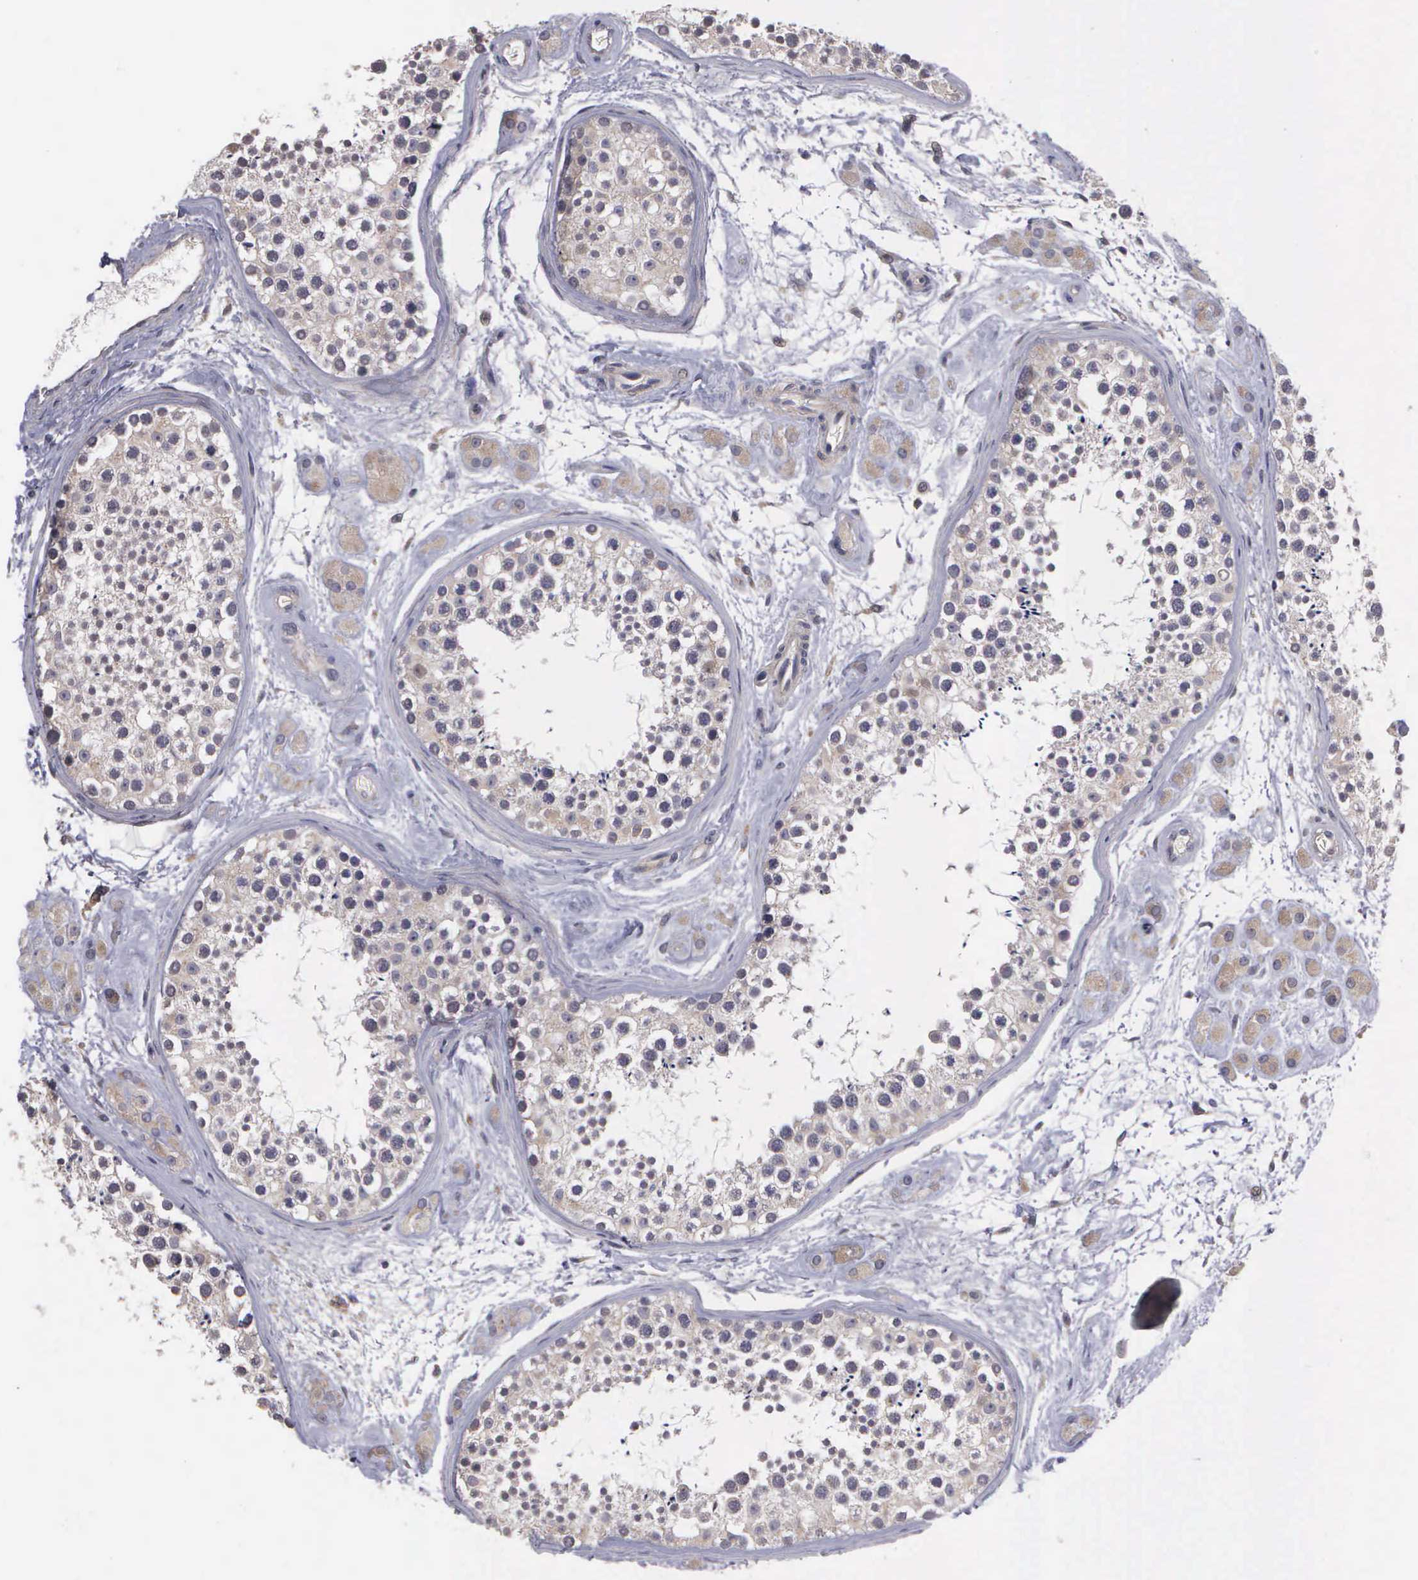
{"staining": {"intensity": "weak", "quantity": ">75%", "location": "cytoplasmic/membranous"}, "tissue": "testis", "cell_type": "Cells in seminiferous ducts", "image_type": "normal", "snomed": [{"axis": "morphology", "description": "Normal tissue, NOS"}, {"axis": "topography", "description": "Testis"}], "caption": "Brown immunohistochemical staining in normal testis demonstrates weak cytoplasmic/membranous positivity in about >75% of cells in seminiferous ducts. Using DAB (3,3'-diaminobenzidine) (brown) and hematoxylin (blue) stains, captured at high magnification using brightfield microscopy.", "gene": "RTL10", "patient": {"sex": "male", "age": 38}}